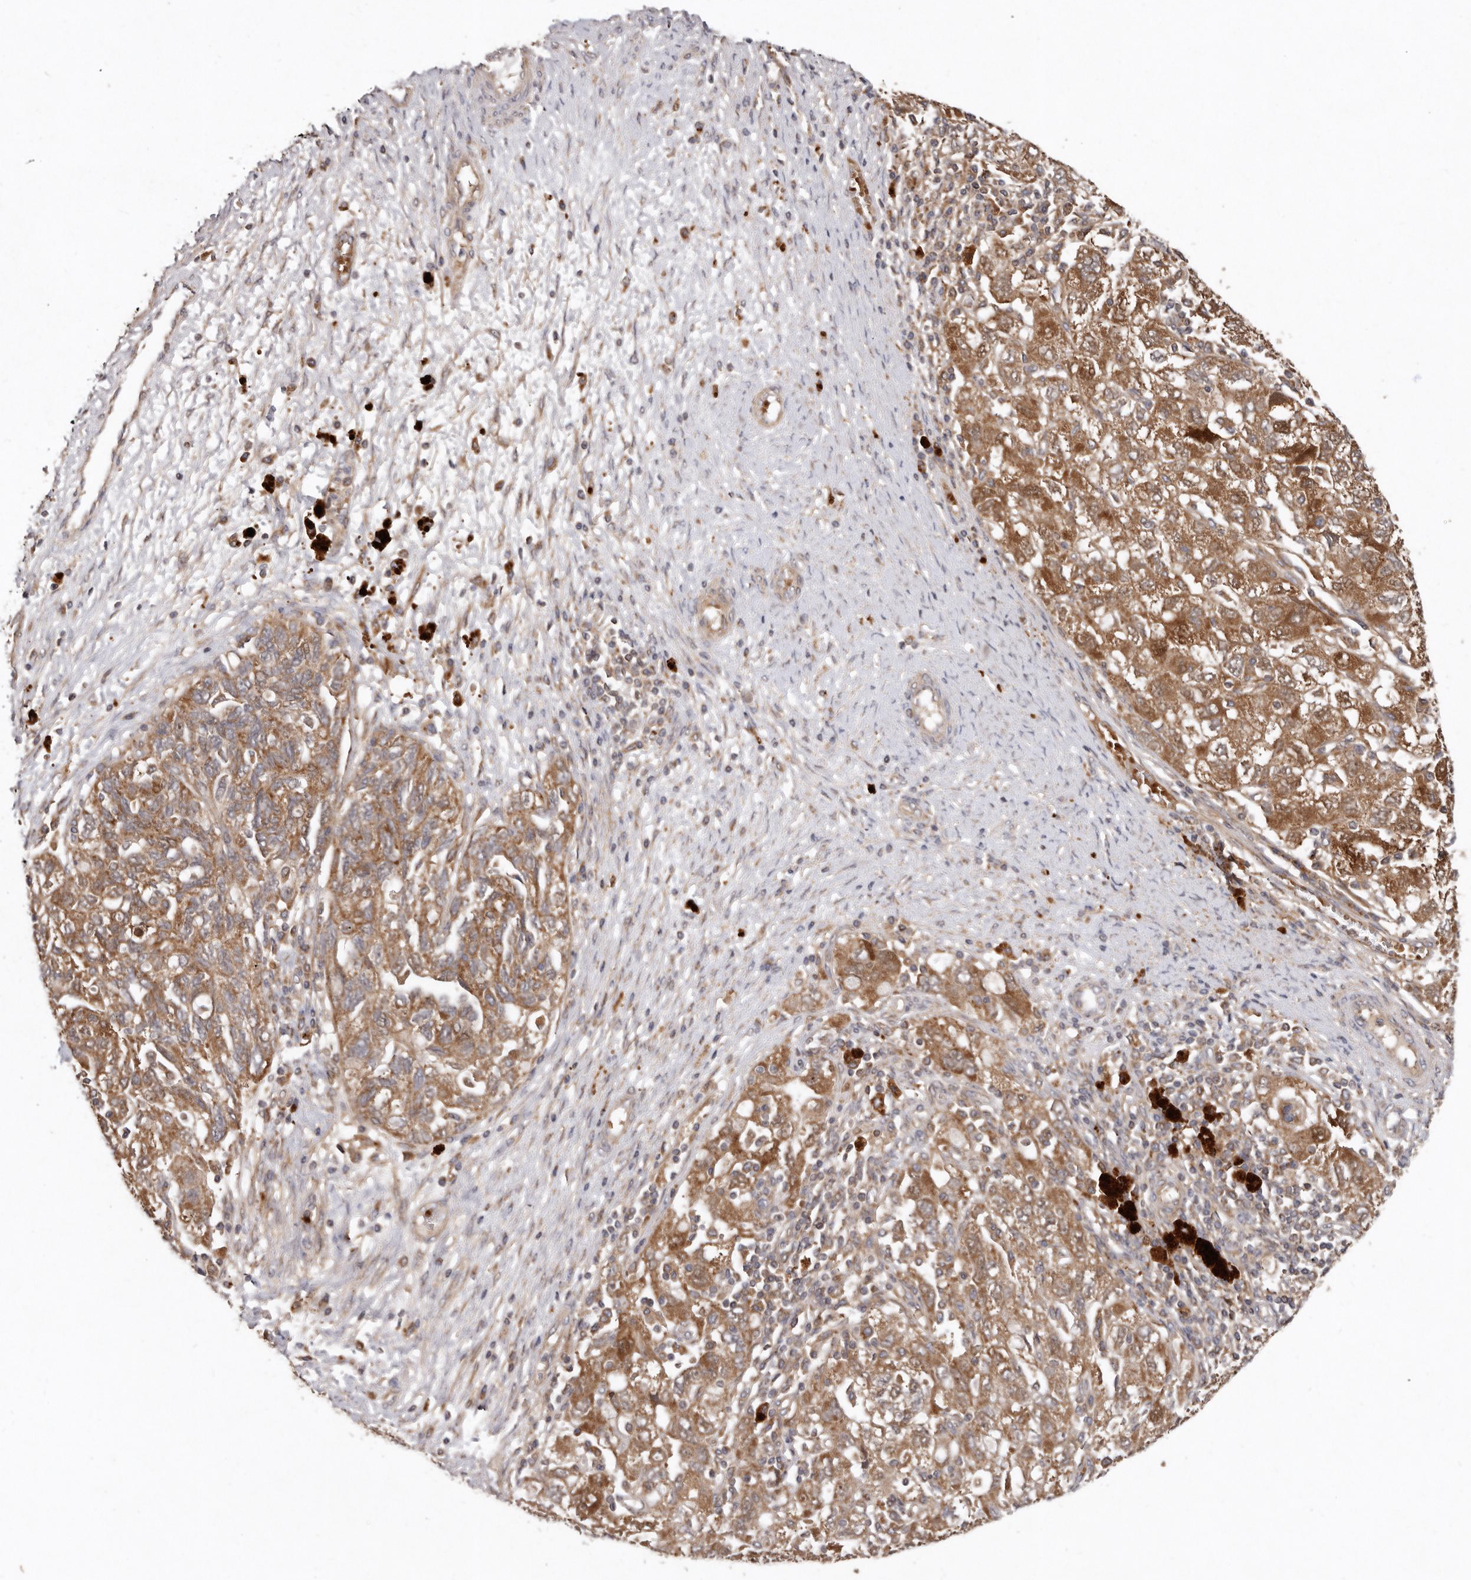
{"staining": {"intensity": "moderate", "quantity": ">75%", "location": "cytoplasmic/membranous"}, "tissue": "ovarian cancer", "cell_type": "Tumor cells", "image_type": "cancer", "snomed": [{"axis": "morphology", "description": "Carcinoma, NOS"}, {"axis": "morphology", "description": "Cystadenocarcinoma, serous, NOS"}, {"axis": "topography", "description": "Ovary"}], "caption": "The immunohistochemical stain labels moderate cytoplasmic/membranous positivity in tumor cells of ovarian cancer (carcinoma) tissue. (DAB (3,3'-diaminobenzidine) = brown stain, brightfield microscopy at high magnification).", "gene": "GOT1L1", "patient": {"sex": "female", "age": 69}}